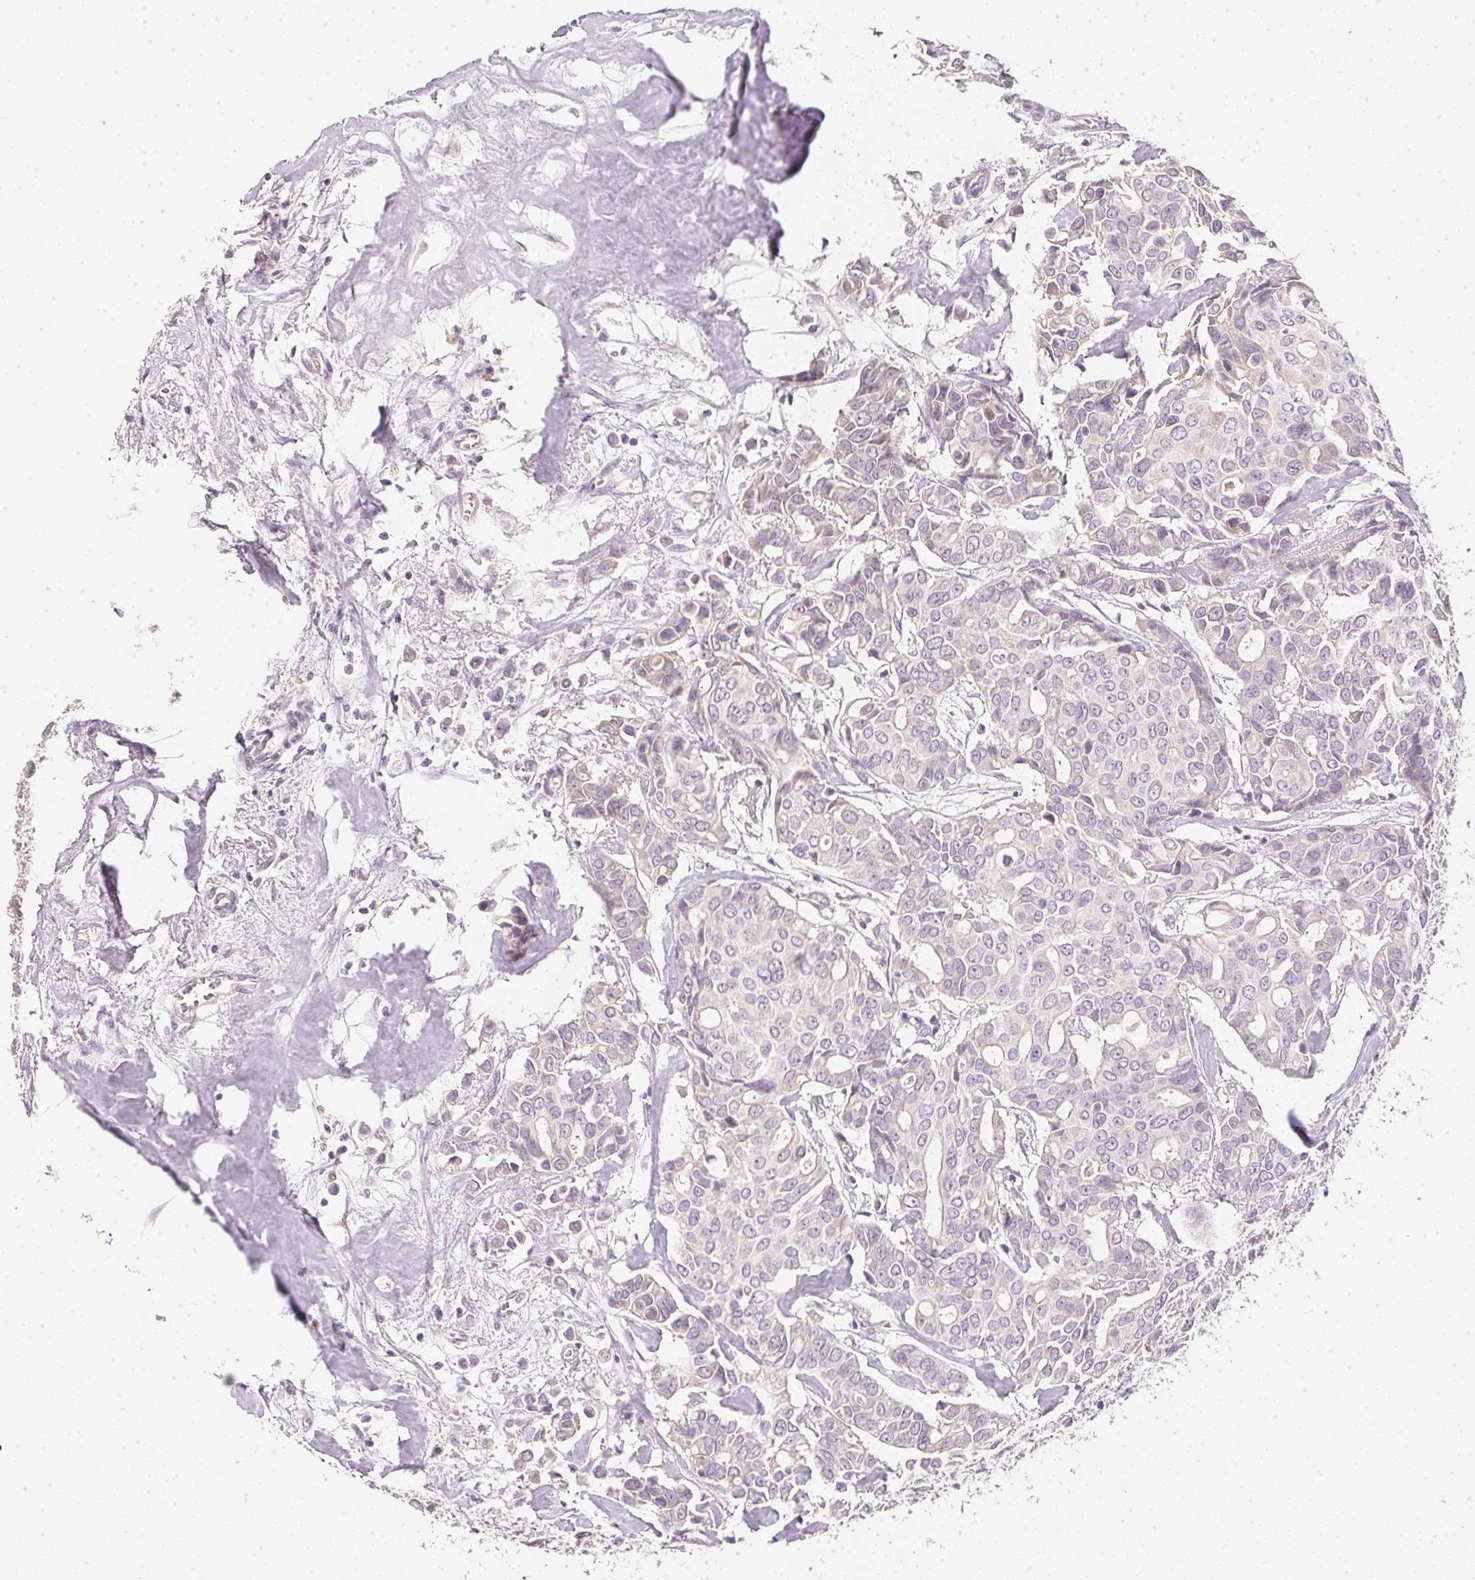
{"staining": {"intensity": "negative", "quantity": "none", "location": "none"}, "tissue": "breast cancer", "cell_type": "Tumor cells", "image_type": "cancer", "snomed": [{"axis": "morphology", "description": "Duct carcinoma"}, {"axis": "topography", "description": "Breast"}], "caption": "IHC photomicrograph of neoplastic tissue: human breast cancer (intraductal carcinoma) stained with DAB (3,3'-diaminobenzidine) reveals no significant protein expression in tumor cells.", "gene": "DHCR24", "patient": {"sex": "female", "age": 54}}